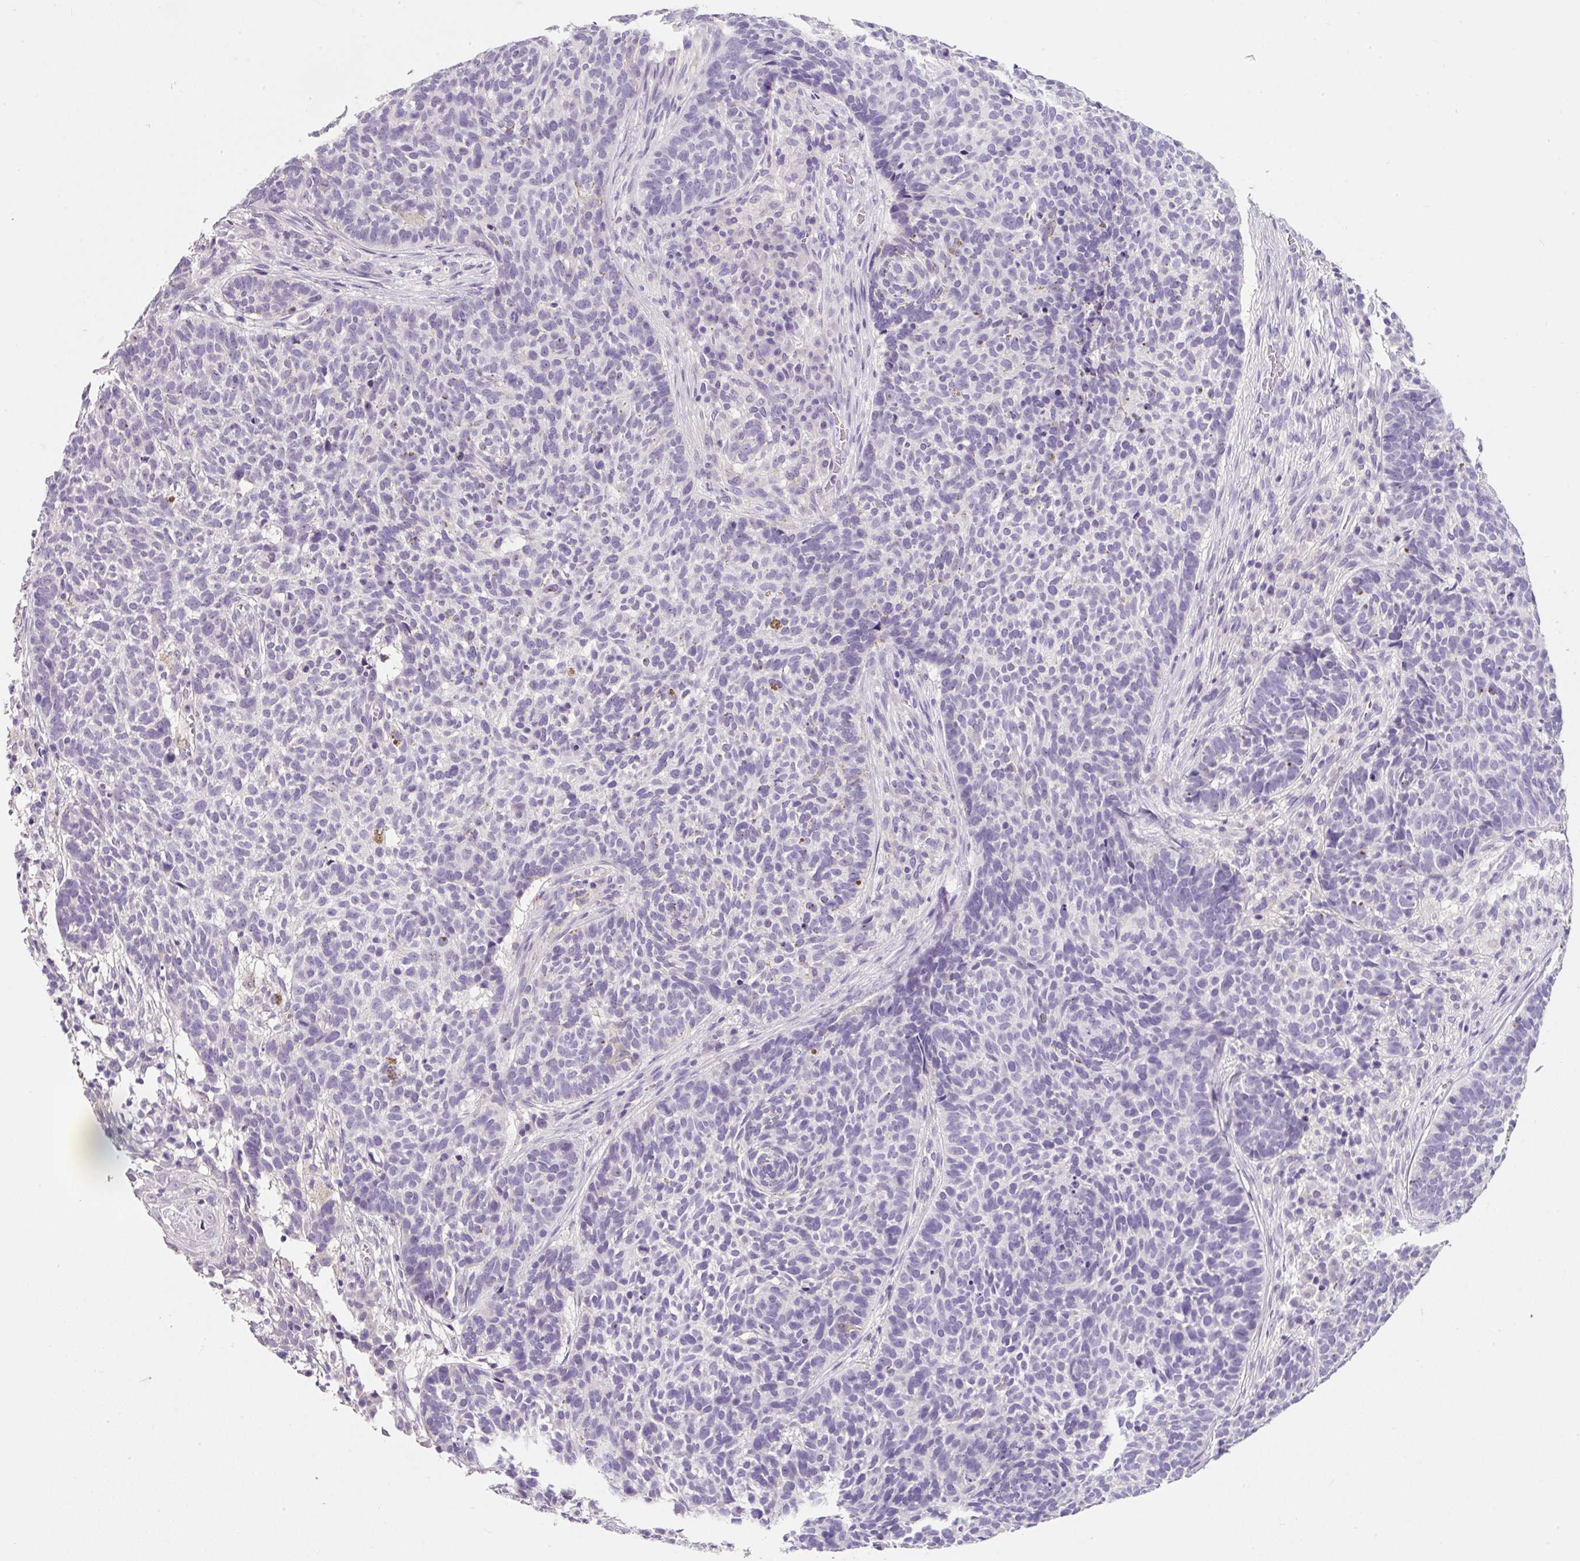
{"staining": {"intensity": "negative", "quantity": "none", "location": "none"}, "tissue": "skin cancer", "cell_type": "Tumor cells", "image_type": "cancer", "snomed": [{"axis": "morphology", "description": "Basal cell carcinoma"}, {"axis": "topography", "description": "Skin"}], "caption": "Immunohistochemistry micrograph of human skin basal cell carcinoma stained for a protein (brown), which displays no expression in tumor cells.", "gene": "SYP", "patient": {"sex": "male", "age": 85}}